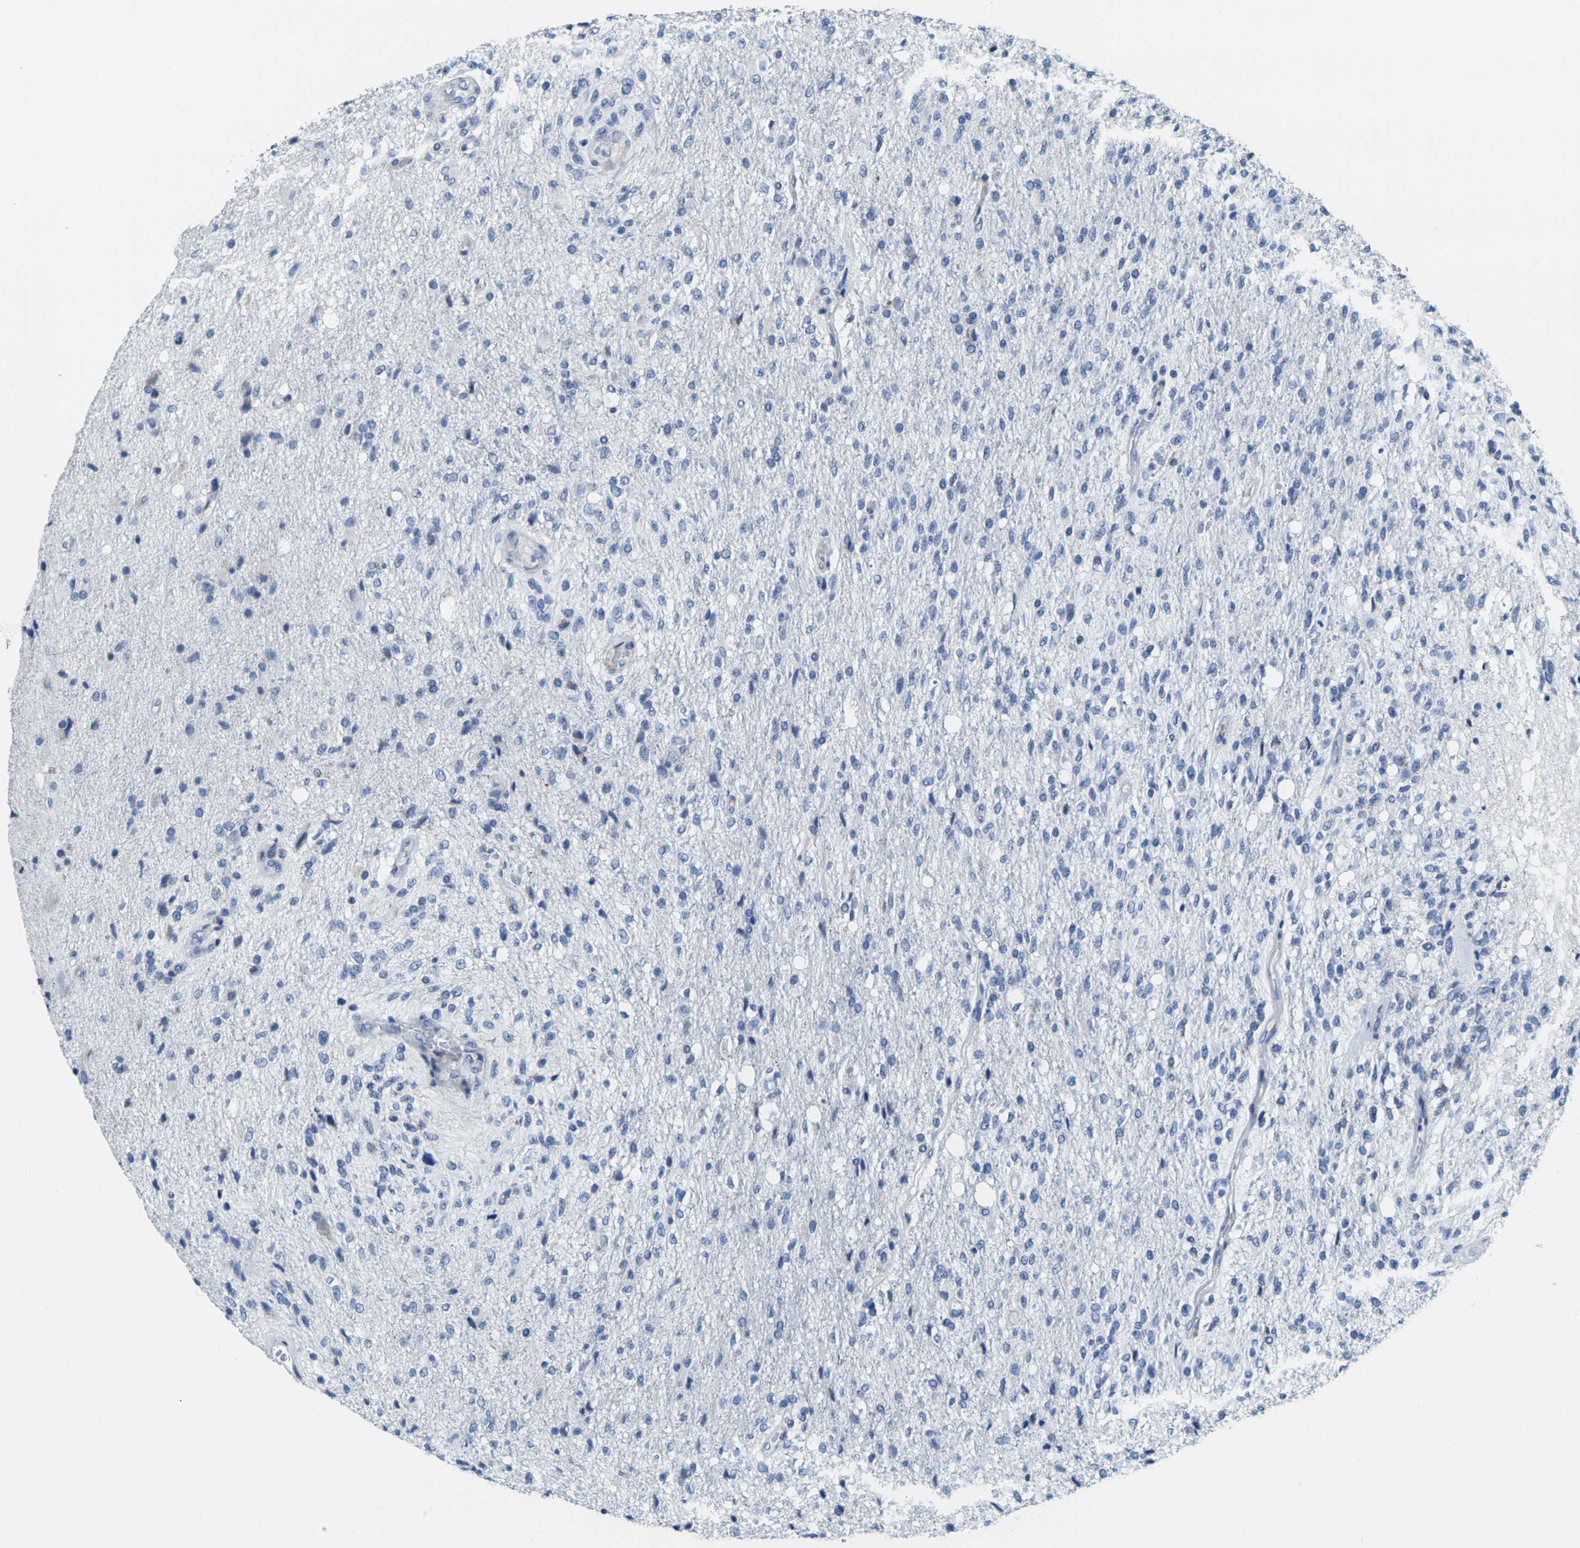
{"staining": {"intensity": "negative", "quantity": "none", "location": "none"}, "tissue": "glioma", "cell_type": "Tumor cells", "image_type": "cancer", "snomed": [{"axis": "morphology", "description": "Normal tissue, NOS"}, {"axis": "morphology", "description": "Glioma, malignant, High grade"}, {"axis": "topography", "description": "Cerebral cortex"}], "caption": "Immunohistochemistry (IHC) of malignant glioma (high-grade) demonstrates no expression in tumor cells.", "gene": "CRK", "patient": {"sex": "male", "age": 77}}